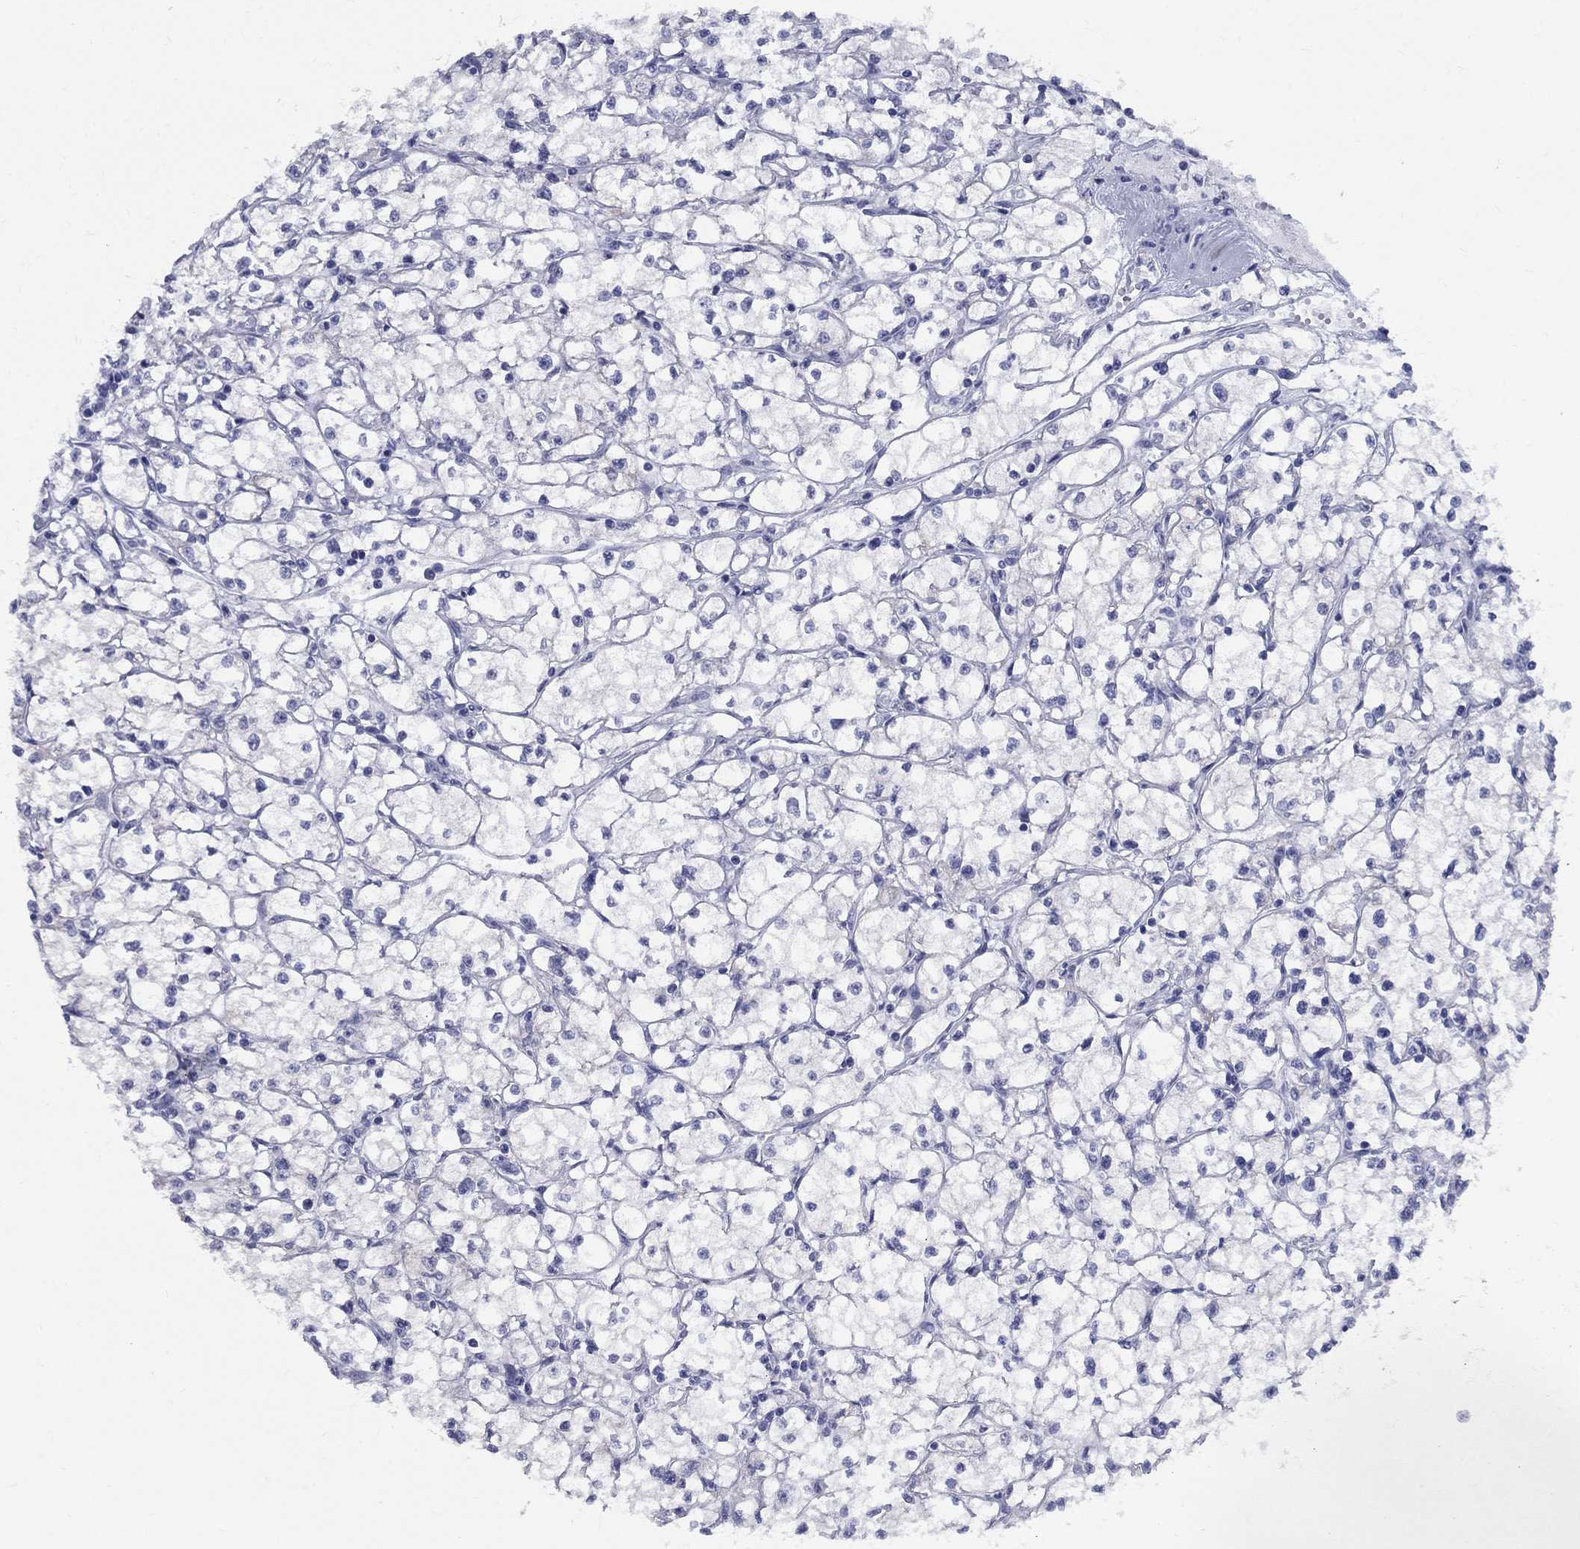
{"staining": {"intensity": "negative", "quantity": "none", "location": "none"}, "tissue": "renal cancer", "cell_type": "Tumor cells", "image_type": "cancer", "snomed": [{"axis": "morphology", "description": "Adenocarcinoma, NOS"}, {"axis": "topography", "description": "Kidney"}], "caption": "Immunohistochemistry photomicrograph of renal cancer stained for a protein (brown), which reveals no expression in tumor cells. The staining was performed using DAB to visualize the protein expression in brown, while the nuclei were stained in blue with hematoxylin (Magnification: 20x).", "gene": "CEP43", "patient": {"sex": "male", "age": 67}}